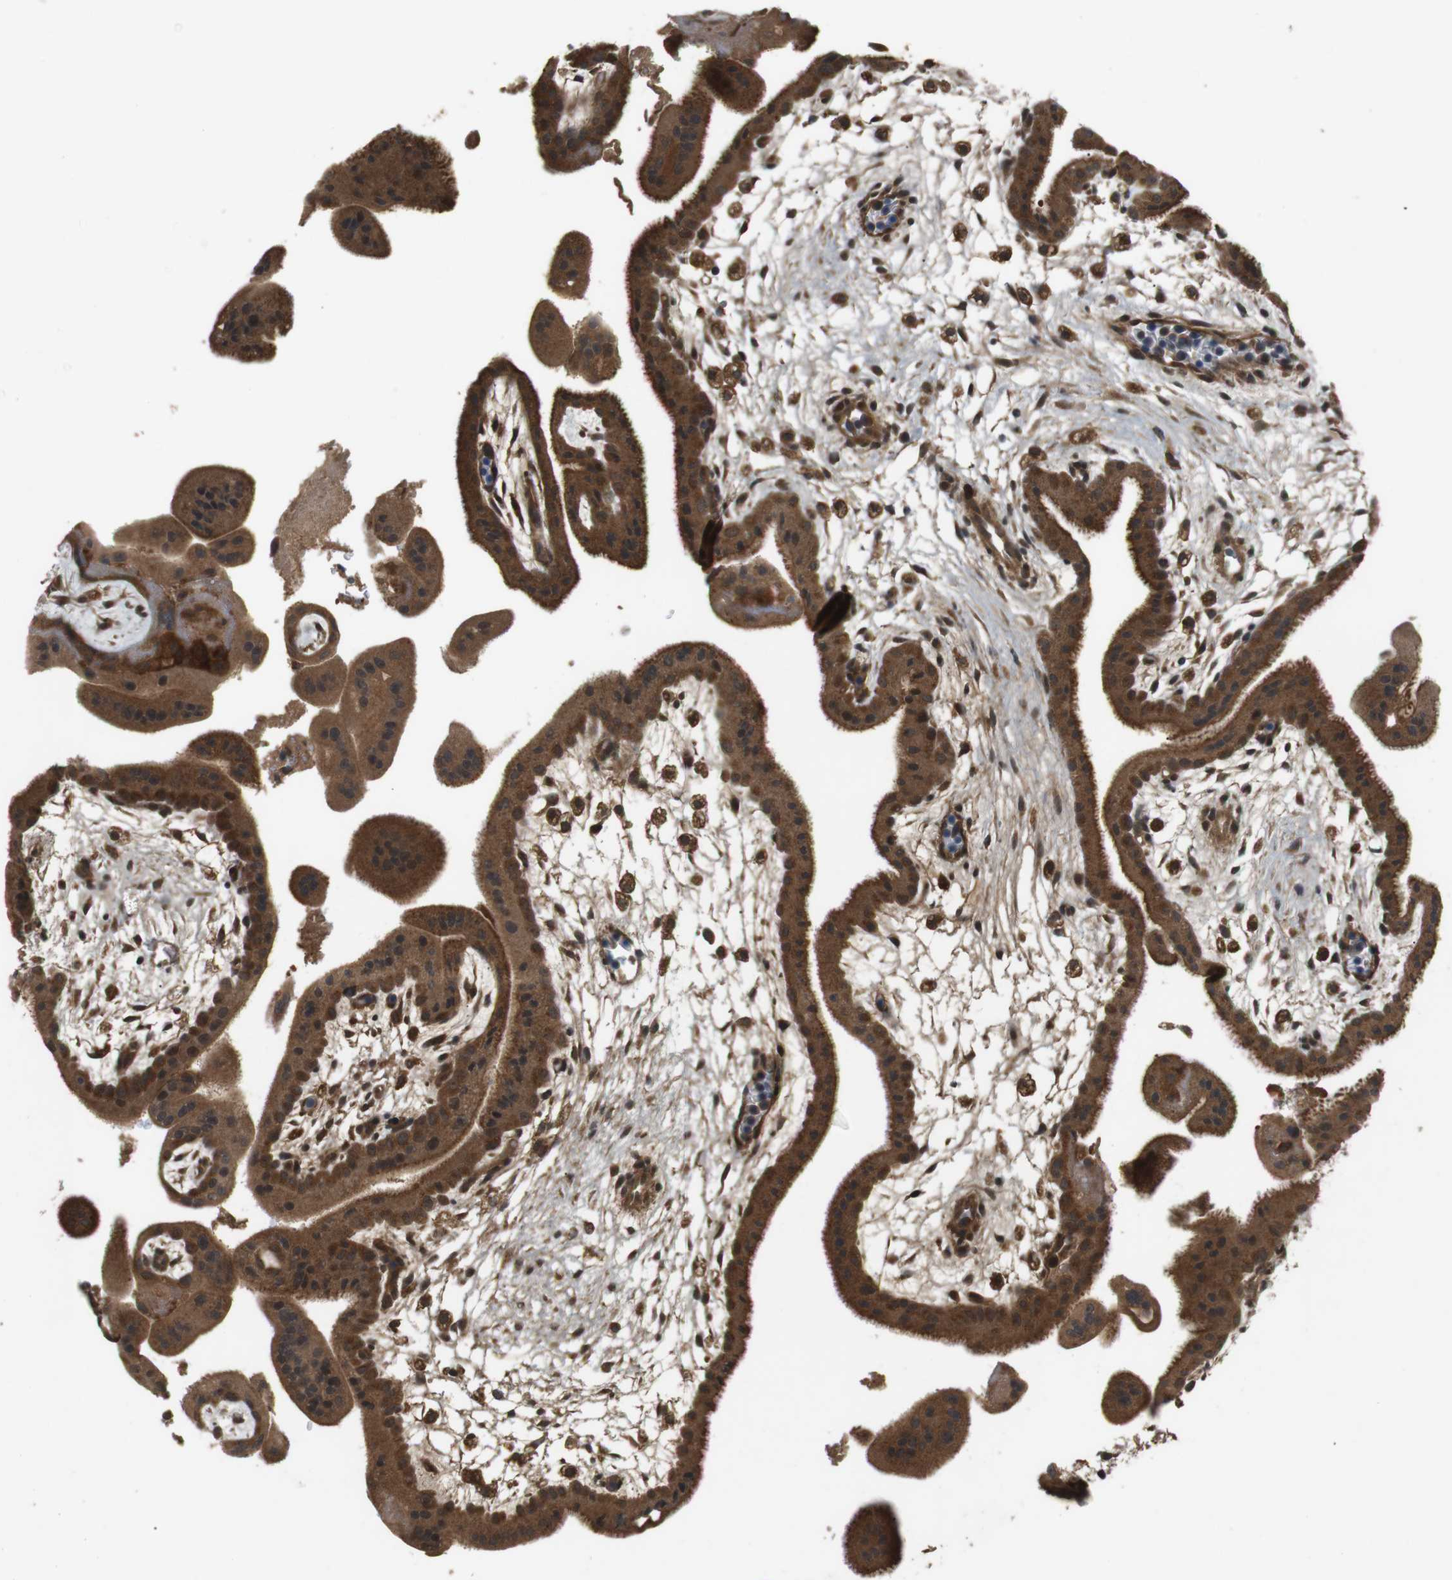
{"staining": {"intensity": "moderate", "quantity": ">75%", "location": "cytoplasmic/membranous"}, "tissue": "placenta", "cell_type": "Decidual cells", "image_type": "normal", "snomed": [{"axis": "morphology", "description": "Normal tissue, NOS"}, {"axis": "topography", "description": "Placenta"}], "caption": "Benign placenta reveals moderate cytoplasmic/membranous positivity in approximately >75% of decidual cells, visualized by immunohistochemistry.", "gene": "NFKBIE", "patient": {"sex": "female", "age": 35}}